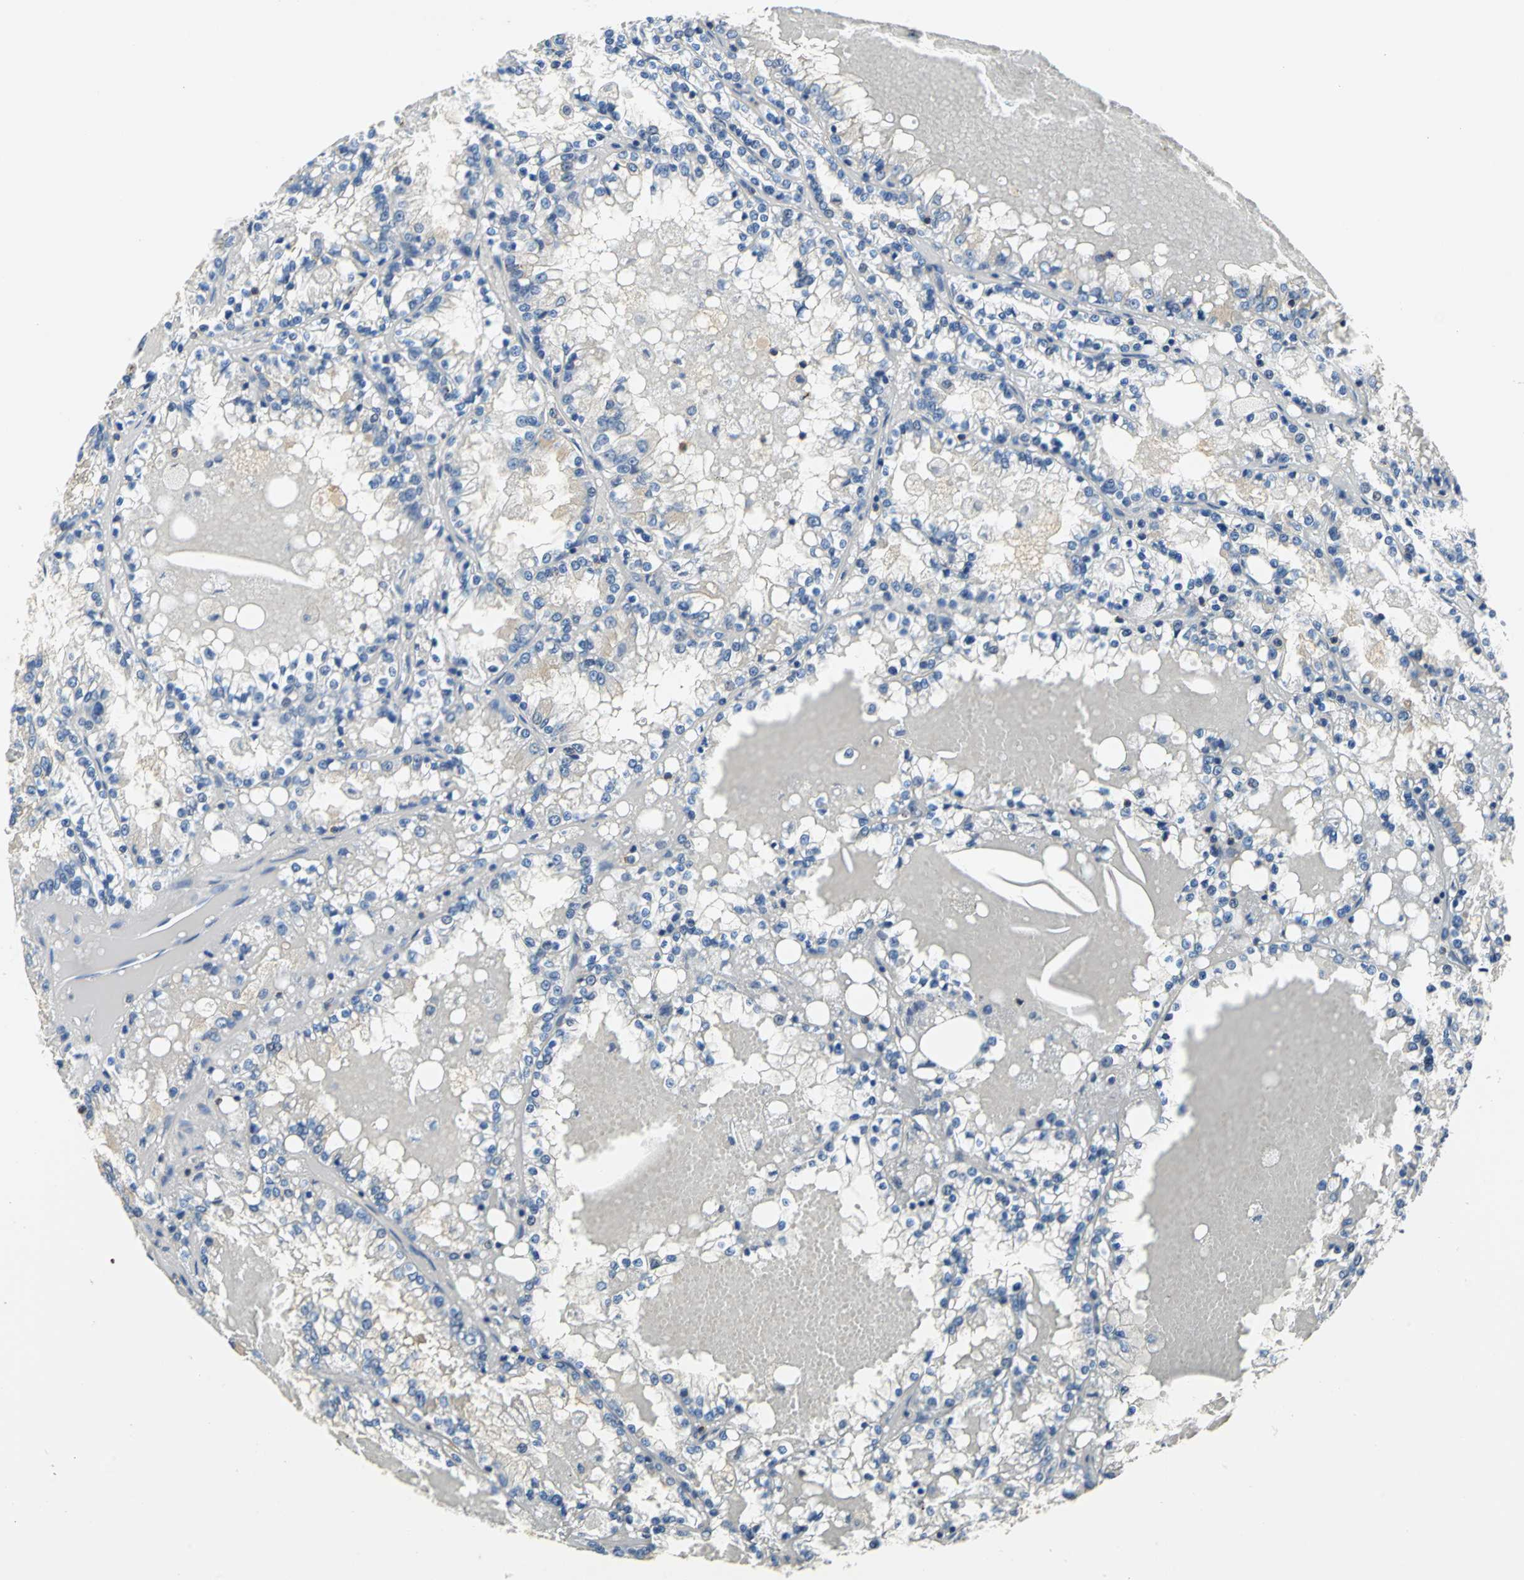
{"staining": {"intensity": "negative", "quantity": "none", "location": "none"}, "tissue": "renal cancer", "cell_type": "Tumor cells", "image_type": "cancer", "snomed": [{"axis": "morphology", "description": "Adenocarcinoma, NOS"}, {"axis": "topography", "description": "Kidney"}], "caption": "Immunohistochemistry (IHC) of adenocarcinoma (renal) demonstrates no staining in tumor cells.", "gene": "SEPTIN6", "patient": {"sex": "female", "age": 56}}